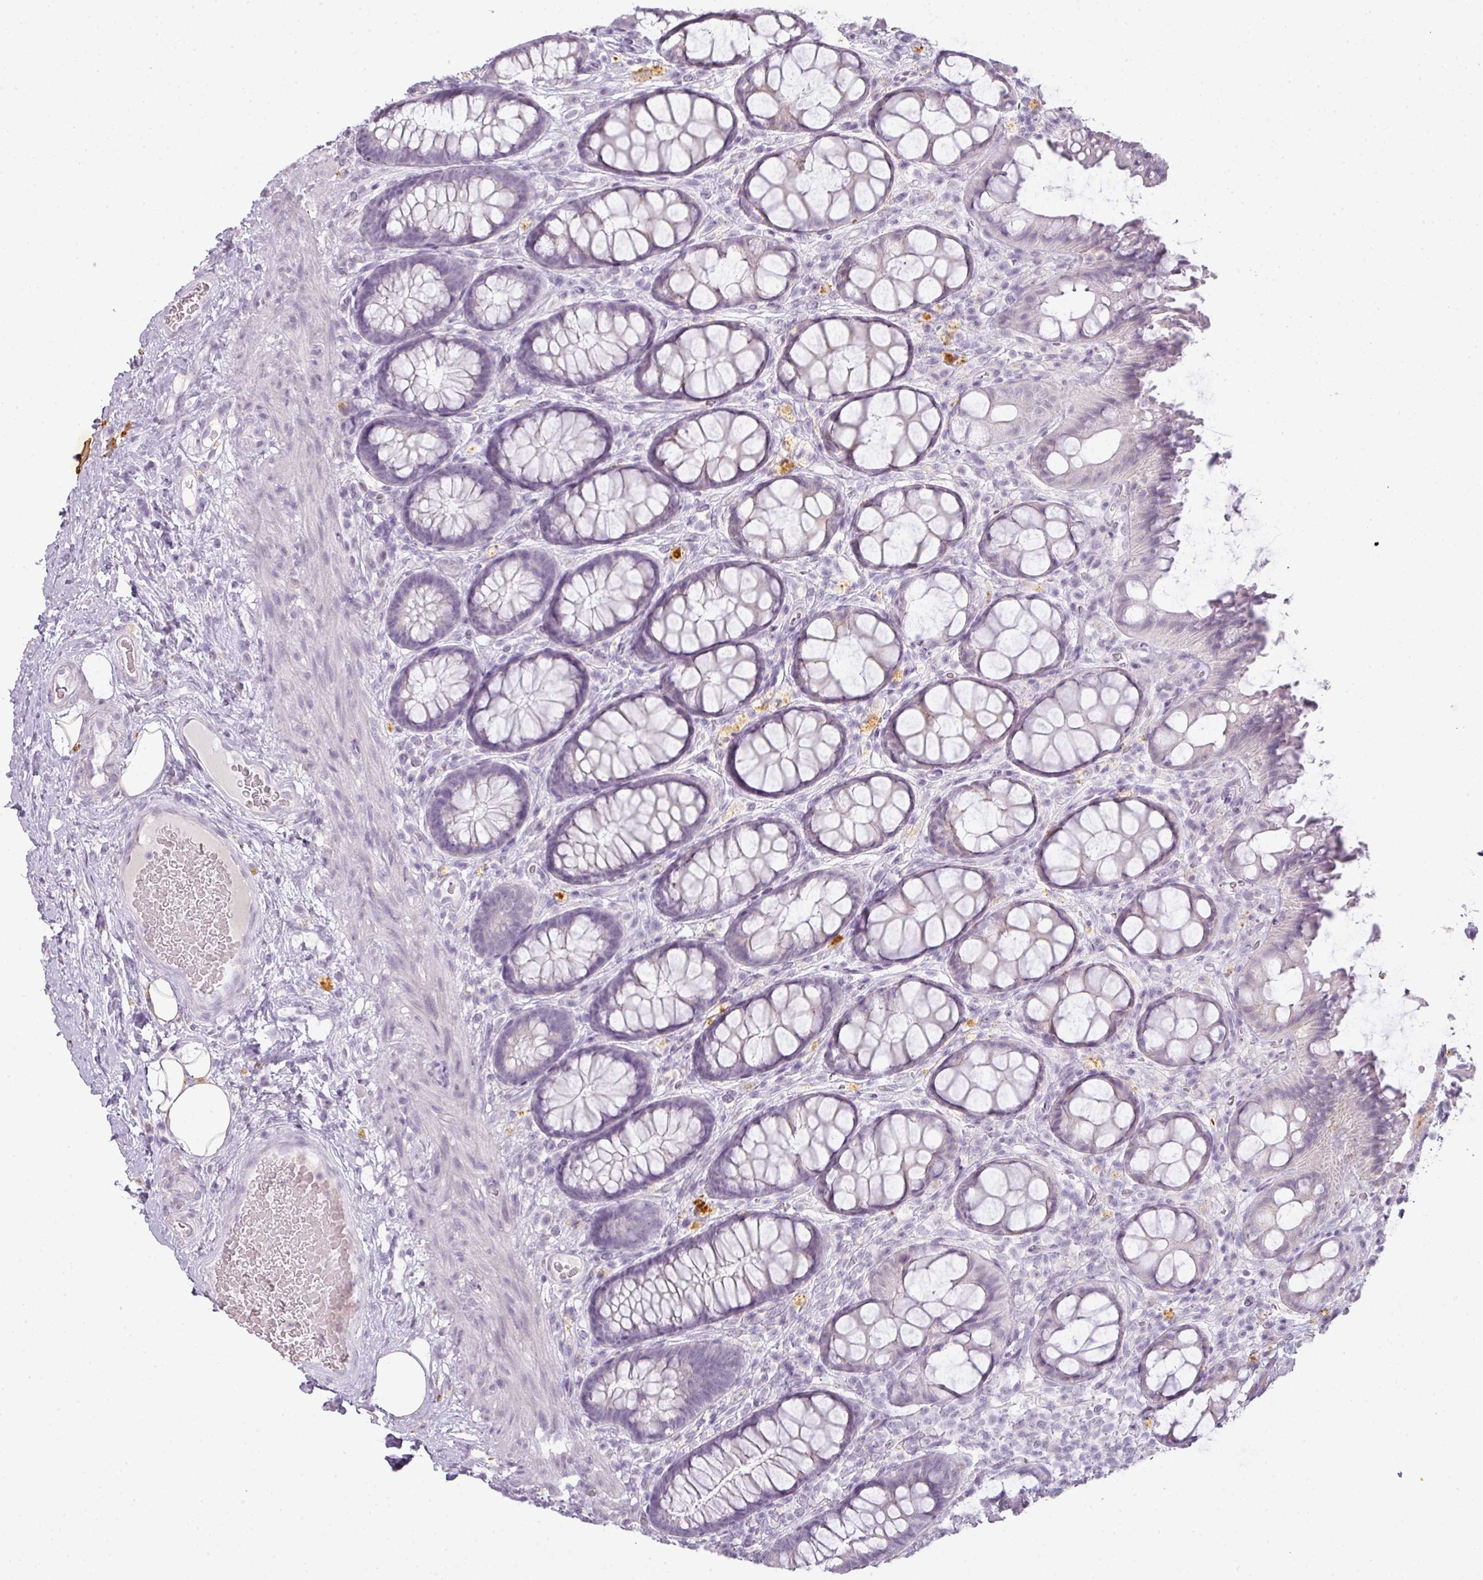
{"staining": {"intensity": "negative", "quantity": "none", "location": "none"}, "tissue": "rectum", "cell_type": "Glandular cells", "image_type": "normal", "snomed": [{"axis": "morphology", "description": "Normal tissue, NOS"}, {"axis": "topography", "description": "Rectum"}], "caption": "Glandular cells show no significant expression in unremarkable rectum.", "gene": "RBMY1A1", "patient": {"sex": "female", "age": 67}}